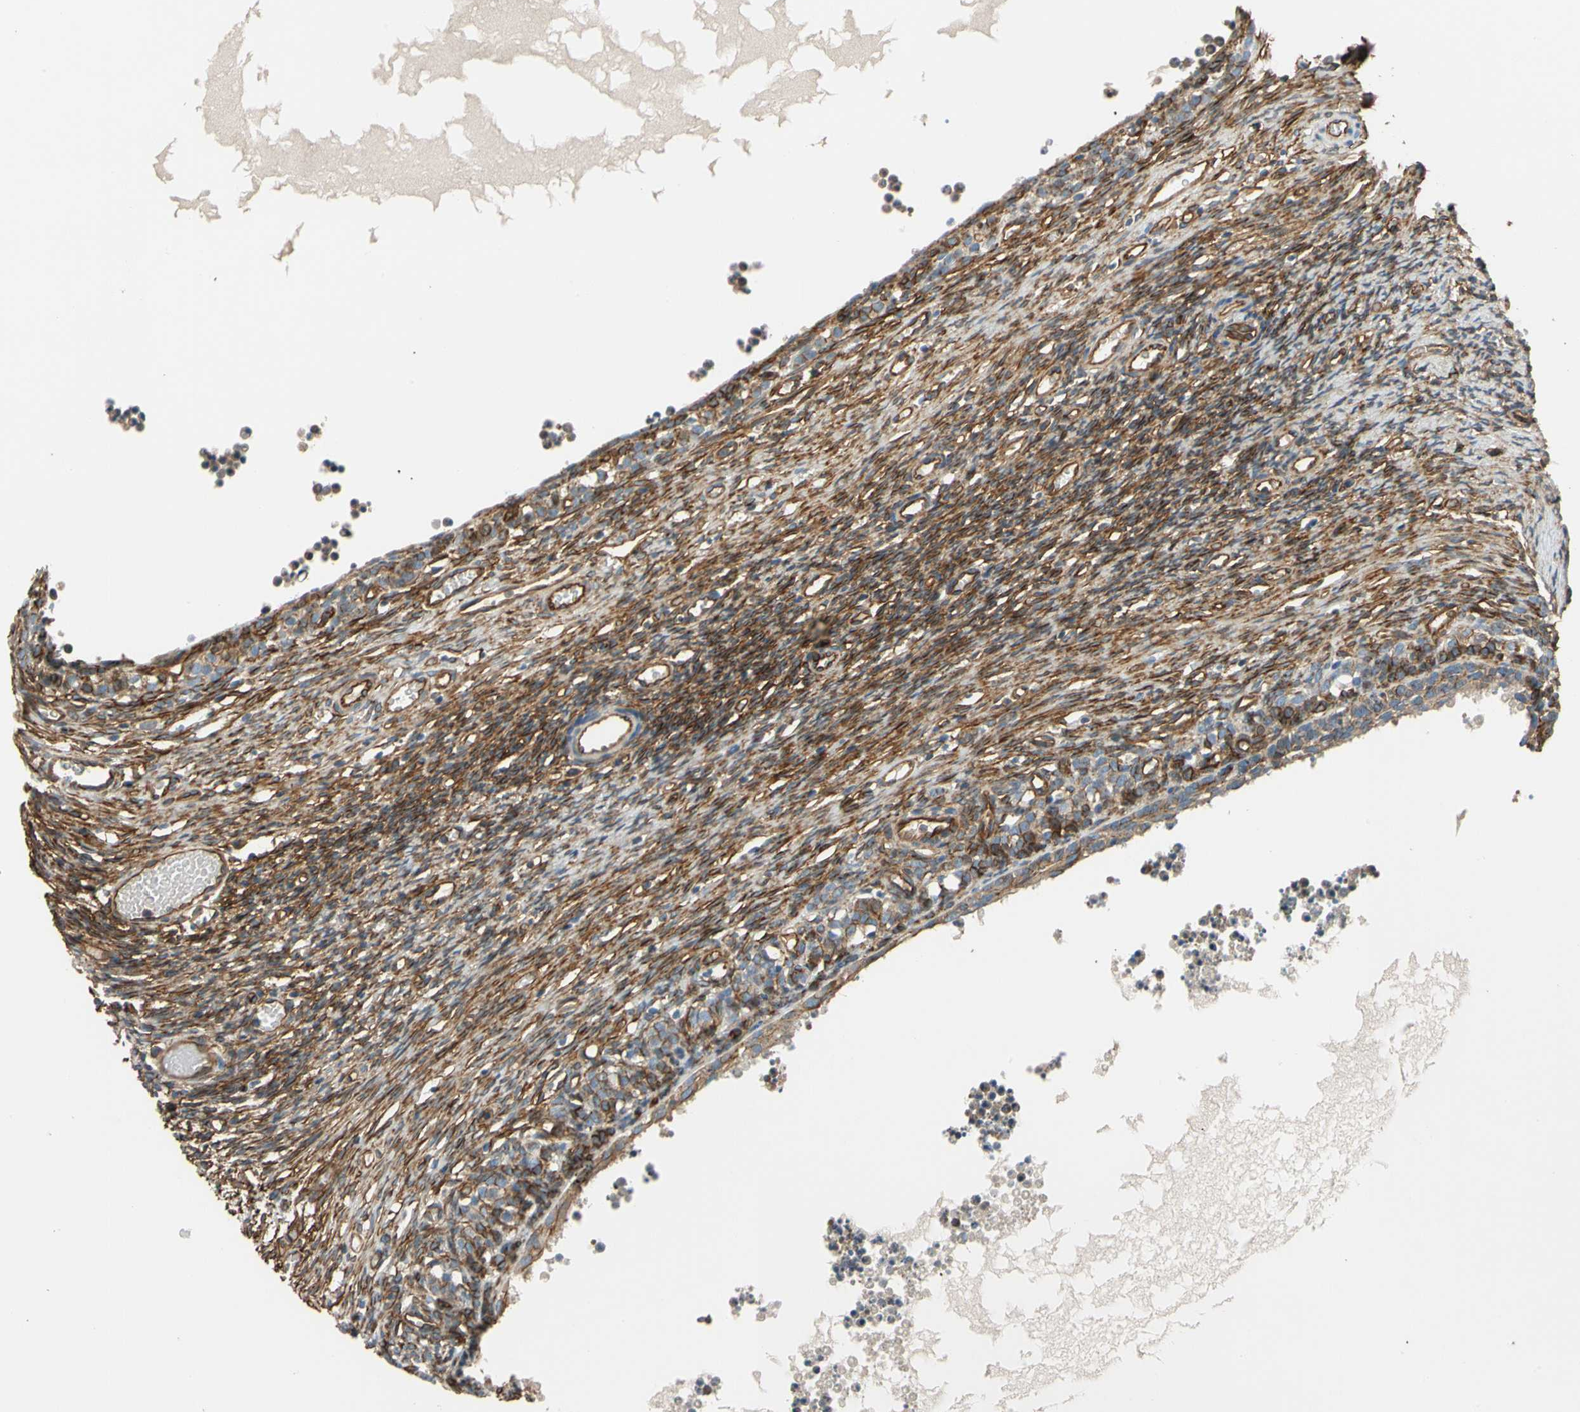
{"staining": {"intensity": "strong", "quantity": ">75%", "location": "cytoplasmic/membranous"}, "tissue": "ovary", "cell_type": "Ovarian stroma cells", "image_type": "normal", "snomed": [{"axis": "morphology", "description": "Normal tissue, NOS"}, {"axis": "topography", "description": "Ovary"}], "caption": "A brown stain highlights strong cytoplasmic/membranous expression of a protein in ovarian stroma cells of unremarkable ovary.", "gene": "SPTAN1", "patient": {"sex": "female", "age": 35}}